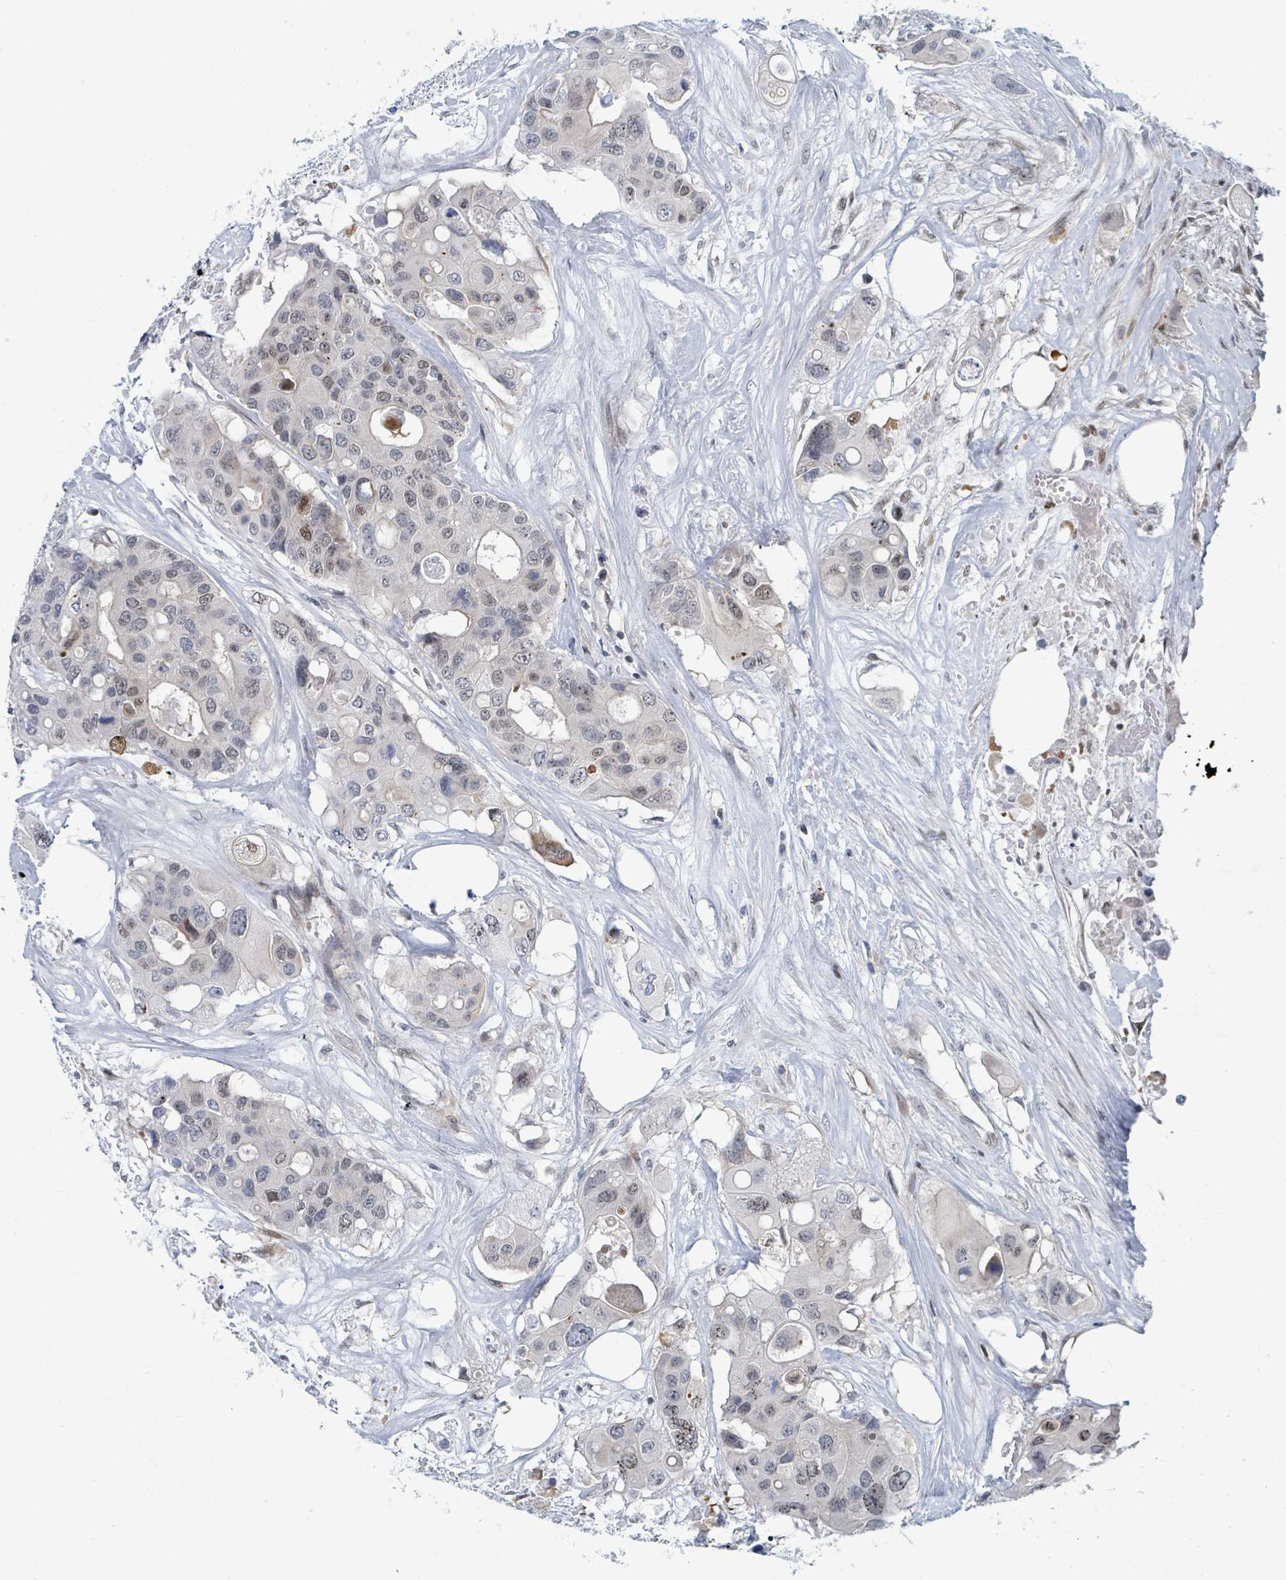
{"staining": {"intensity": "moderate", "quantity": "<25%", "location": "cytoplasmic/membranous,nuclear"}, "tissue": "colorectal cancer", "cell_type": "Tumor cells", "image_type": "cancer", "snomed": [{"axis": "morphology", "description": "Adenocarcinoma, NOS"}, {"axis": "topography", "description": "Colon"}], "caption": "About <25% of tumor cells in colorectal cancer (adenocarcinoma) demonstrate moderate cytoplasmic/membranous and nuclear protein staining as visualized by brown immunohistochemical staining.", "gene": "SUMO4", "patient": {"sex": "male", "age": 77}}